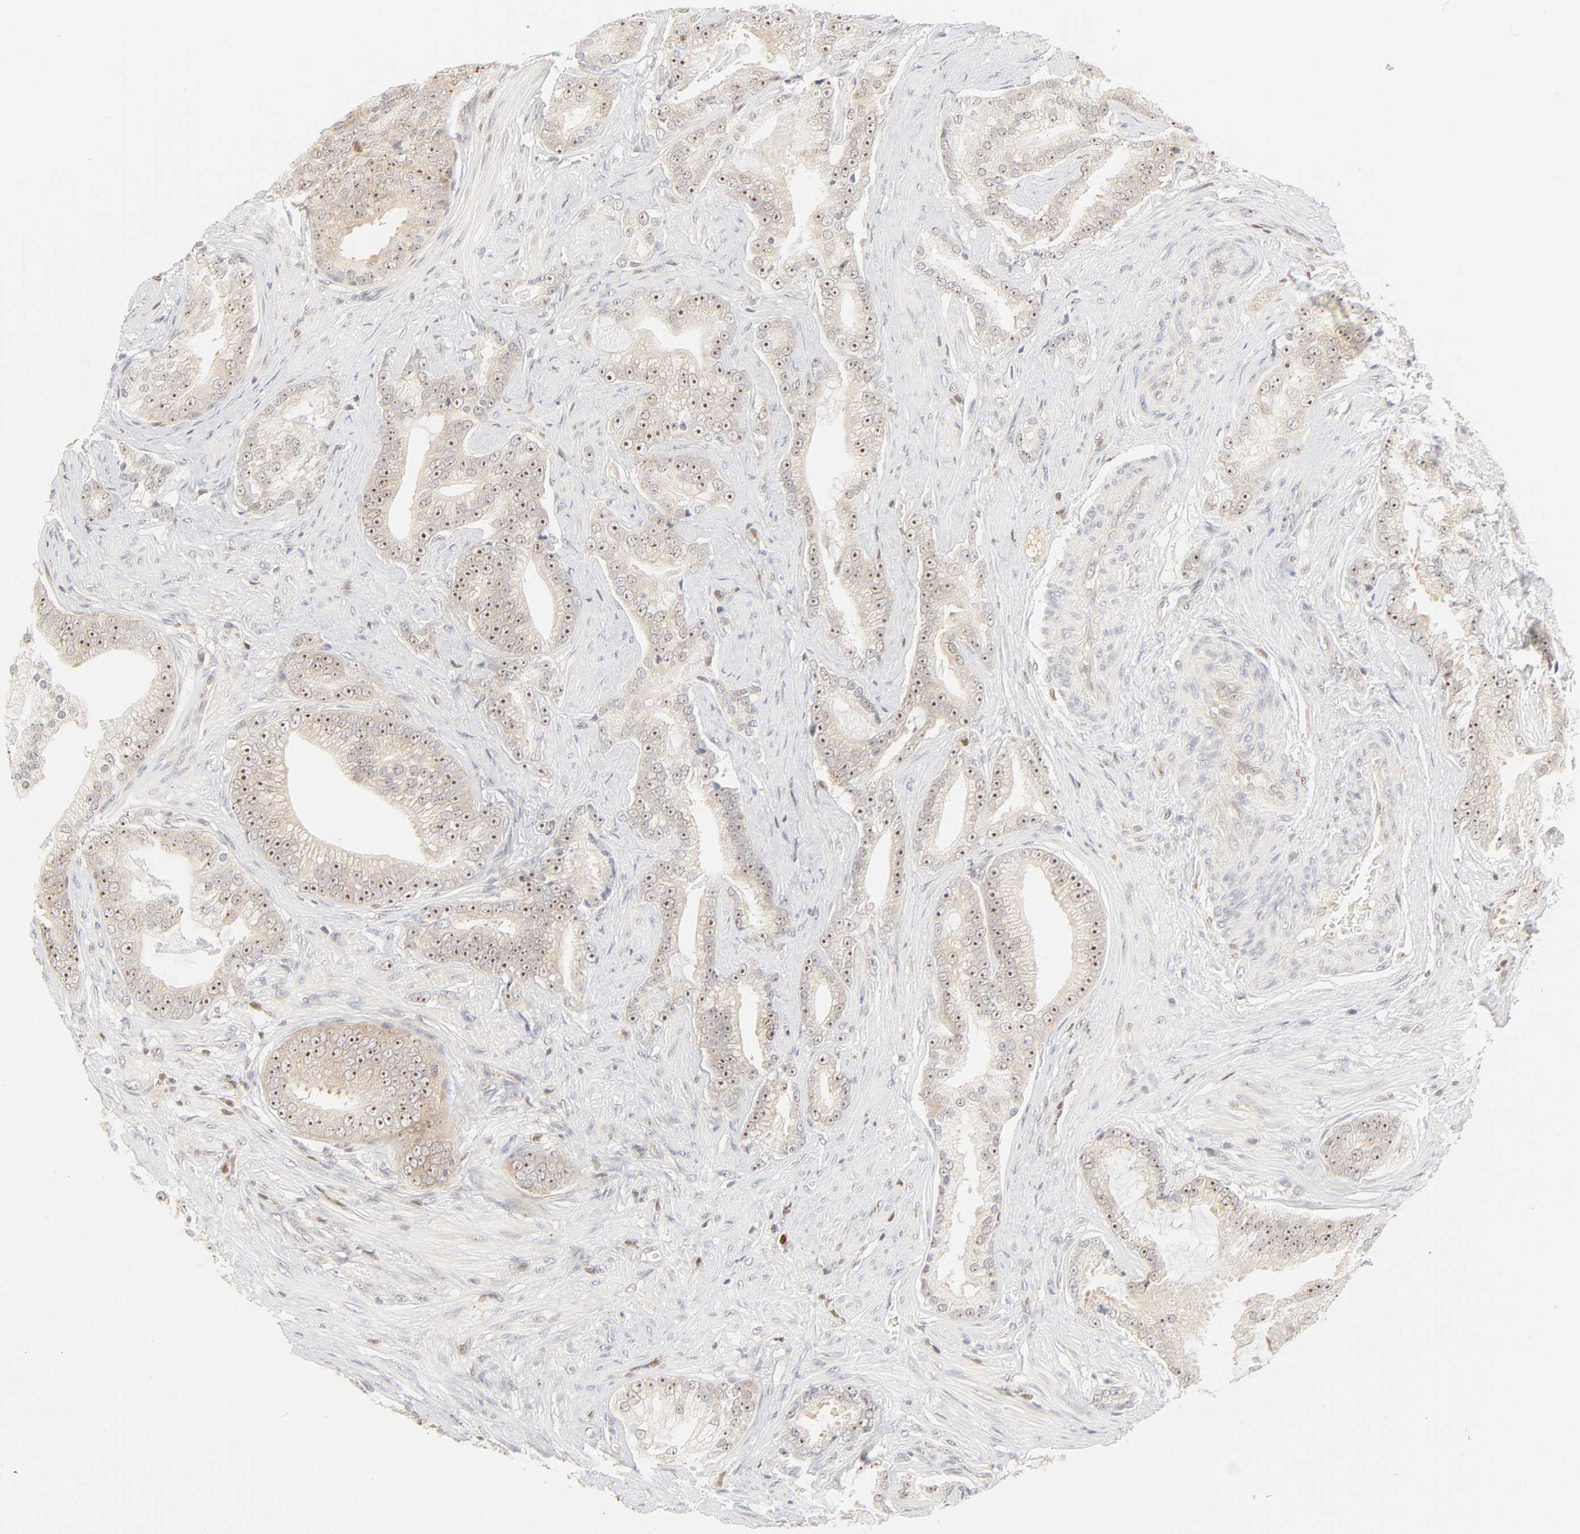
{"staining": {"intensity": "weak", "quantity": "<25%", "location": "cytoplasmic/membranous,nuclear"}, "tissue": "prostate cancer", "cell_type": "Tumor cells", "image_type": "cancer", "snomed": [{"axis": "morphology", "description": "Adenocarcinoma, Low grade"}, {"axis": "topography", "description": "Prostate"}], "caption": "Tumor cells show no significant protein staining in adenocarcinoma (low-grade) (prostate).", "gene": "KIF2A", "patient": {"sex": "male", "age": 58}}